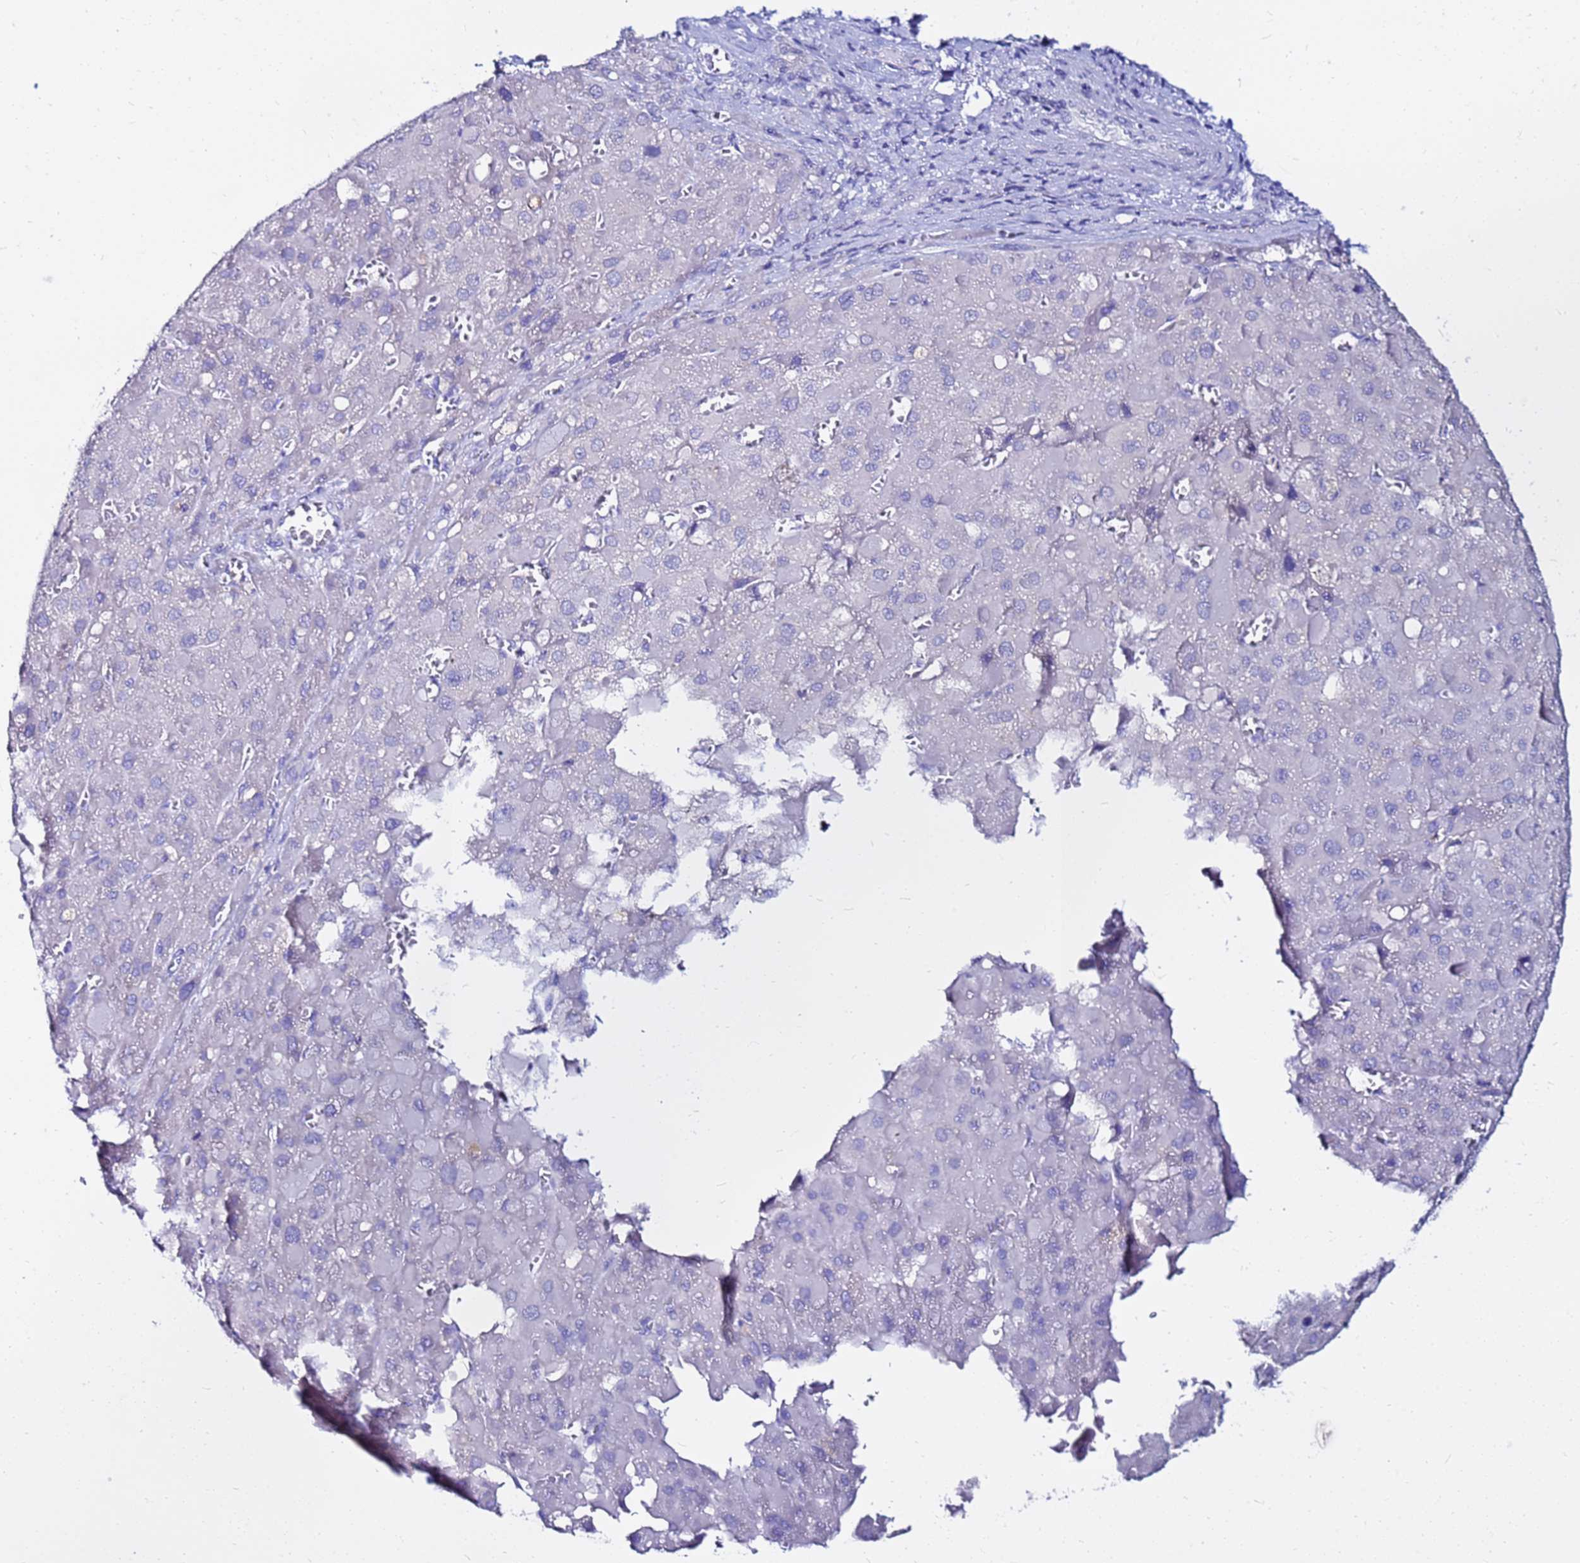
{"staining": {"intensity": "negative", "quantity": "none", "location": "none"}, "tissue": "liver cancer", "cell_type": "Tumor cells", "image_type": "cancer", "snomed": [{"axis": "morphology", "description": "Carcinoma, Hepatocellular, NOS"}, {"axis": "topography", "description": "Liver"}], "caption": "Immunohistochemical staining of human liver cancer reveals no significant staining in tumor cells.", "gene": "PPP1R14C", "patient": {"sex": "female", "age": 73}}